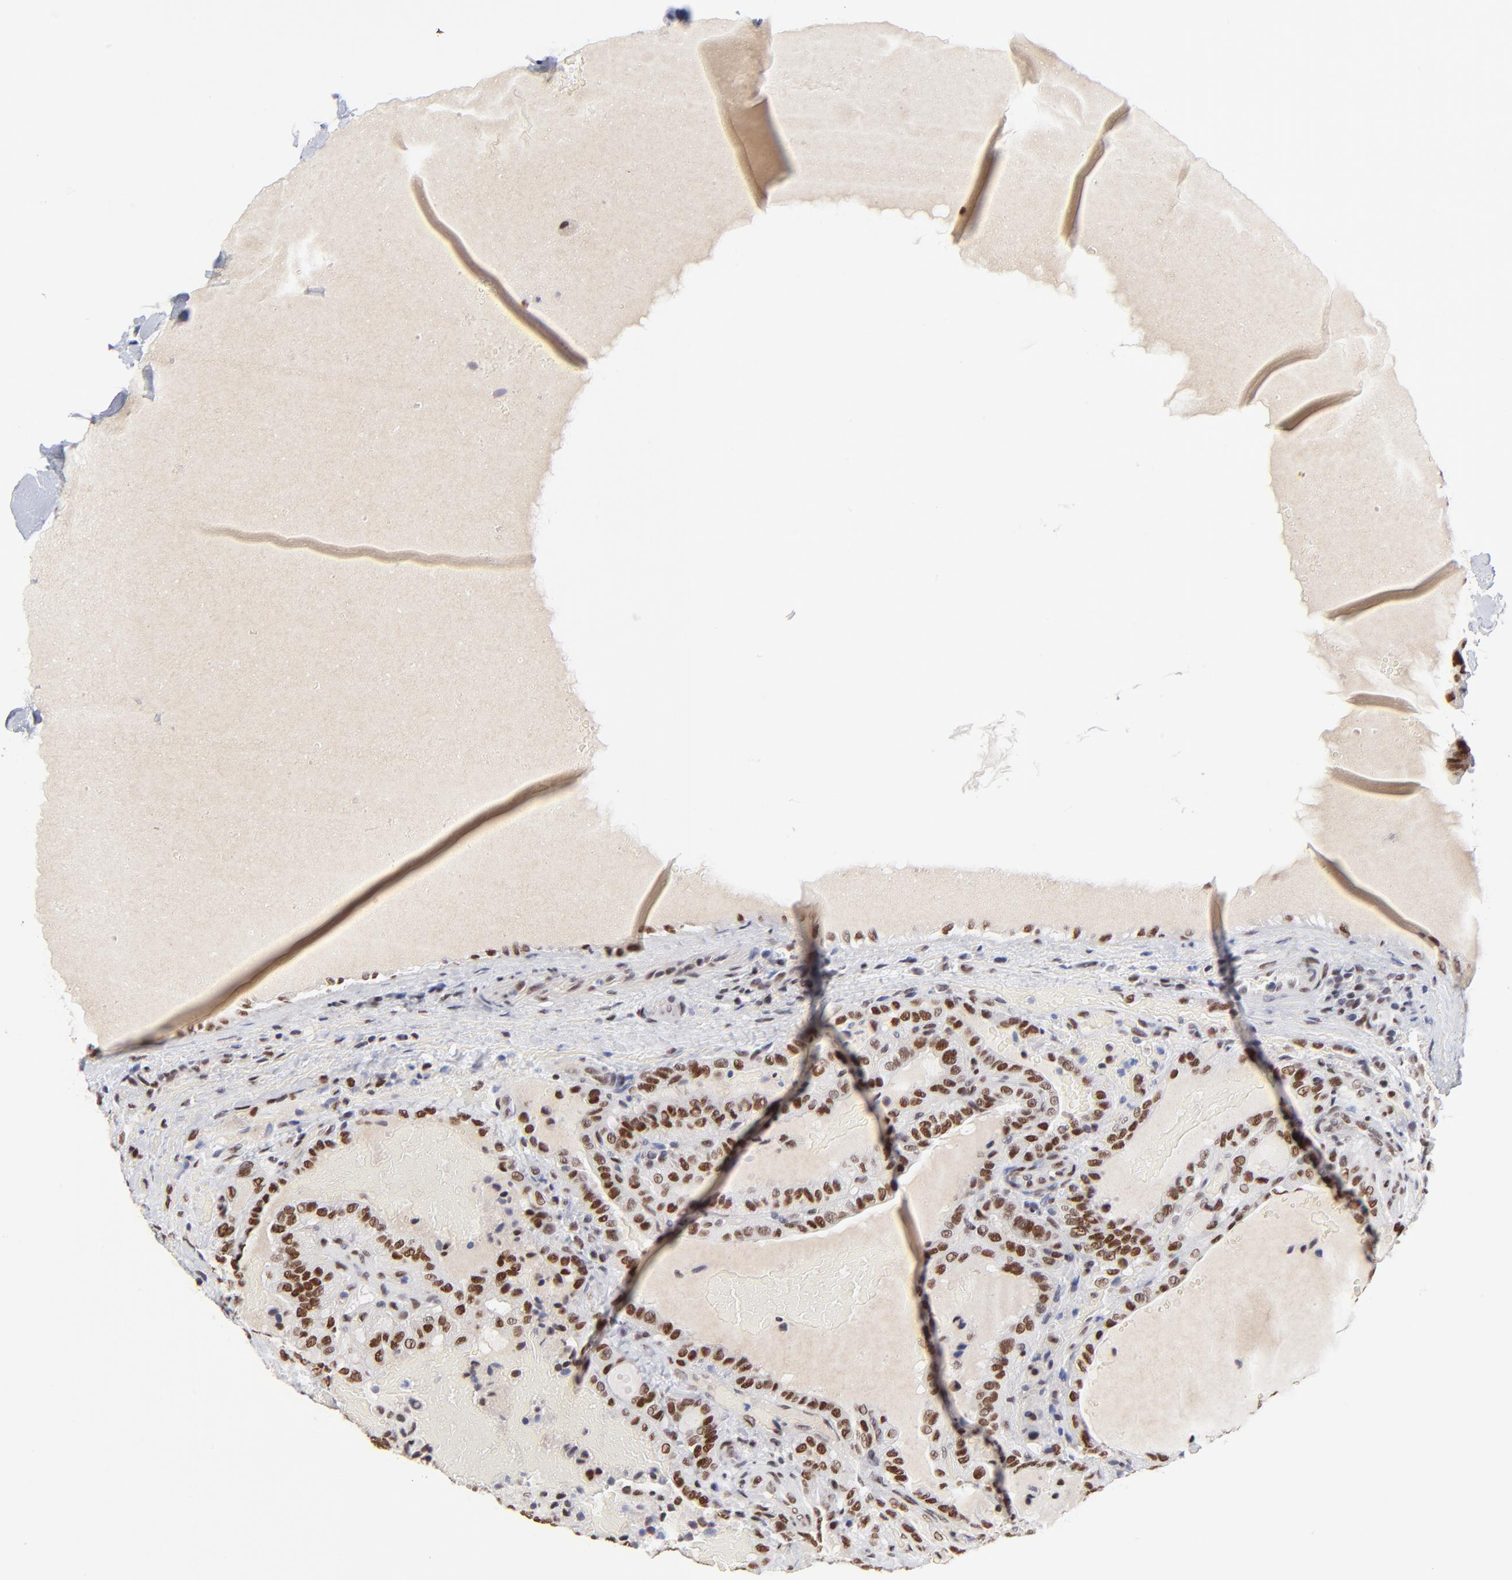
{"staining": {"intensity": "strong", "quantity": ">75%", "location": "nuclear"}, "tissue": "thyroid cancer", "cell_type": "Tumor cells", "image_type": "cancer", "snomed": [{"axis": "morphology", "description": "Papillary adenocarcinoma, NOS"}, {"axis": "topography", "description": "Thyroid gland"}], "caption": "This histopathology image exhibits immunohistochemistry (IHC) staining of thyroid cancer (papillary adenocarcinoma), with high strong nuclear staining in about >75% of tumor cells.", "gene": "ZMYM3", "patient": {"sex": "male", "age": 77}}